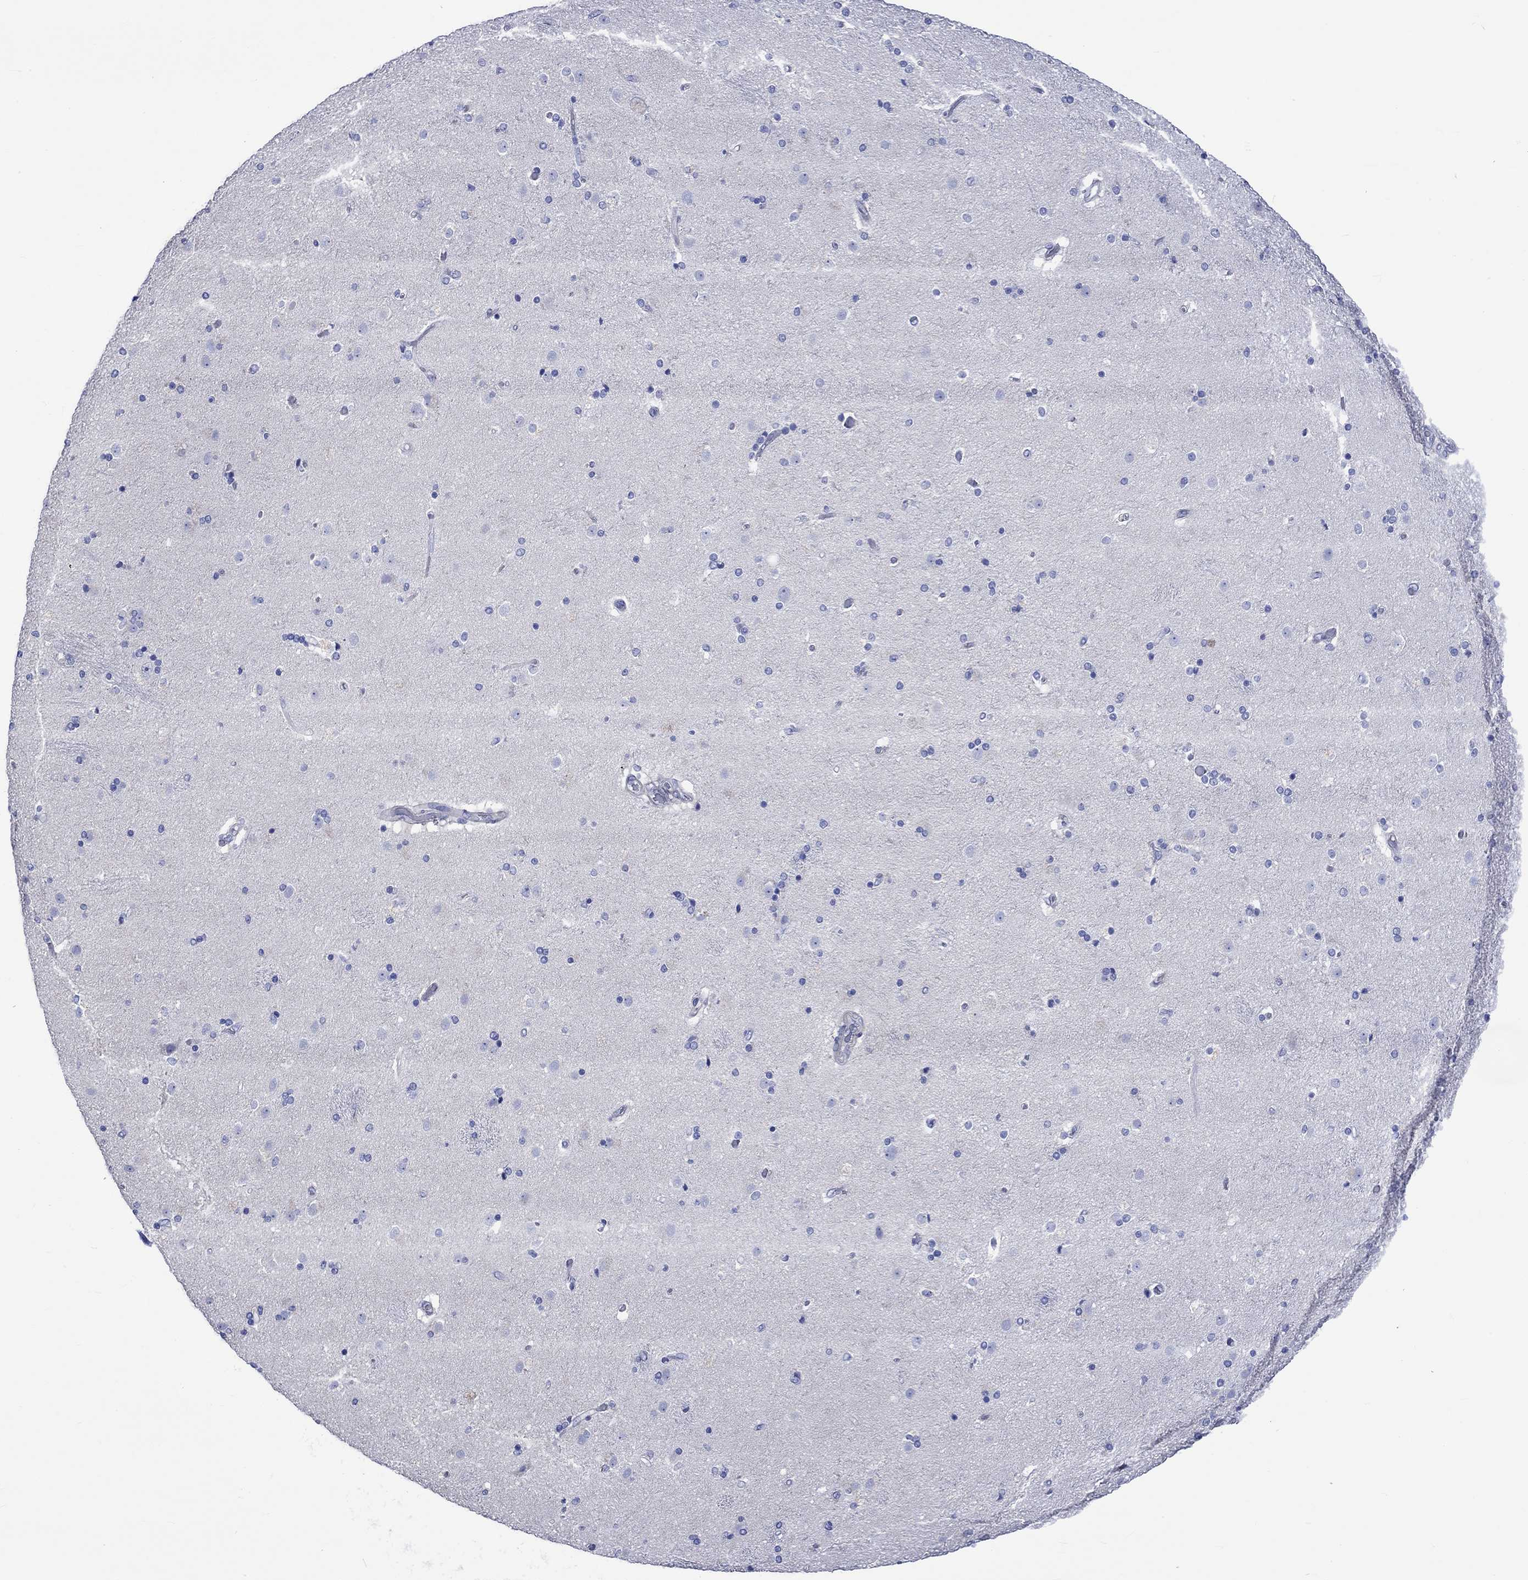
{"staining": {"intensity": "negative", "quantity": "none", "location": "none"}, "tissue": "caudate", "cell_type": "Glial cells", "image_type": "normal", "snomed": [{"axis": "morphology", "description": "Normal tissue, NOS"}, {"axis": "topography", "description": "Lateral ventricle wall"}], "caption": "The micrograph reveals no significant staining in glial cells of caudate. (Immunohistochemistry, brightfield microscopy, high magnification).", "gene": "HARBI1", "patient": {"sex": "male", "age": 54}}